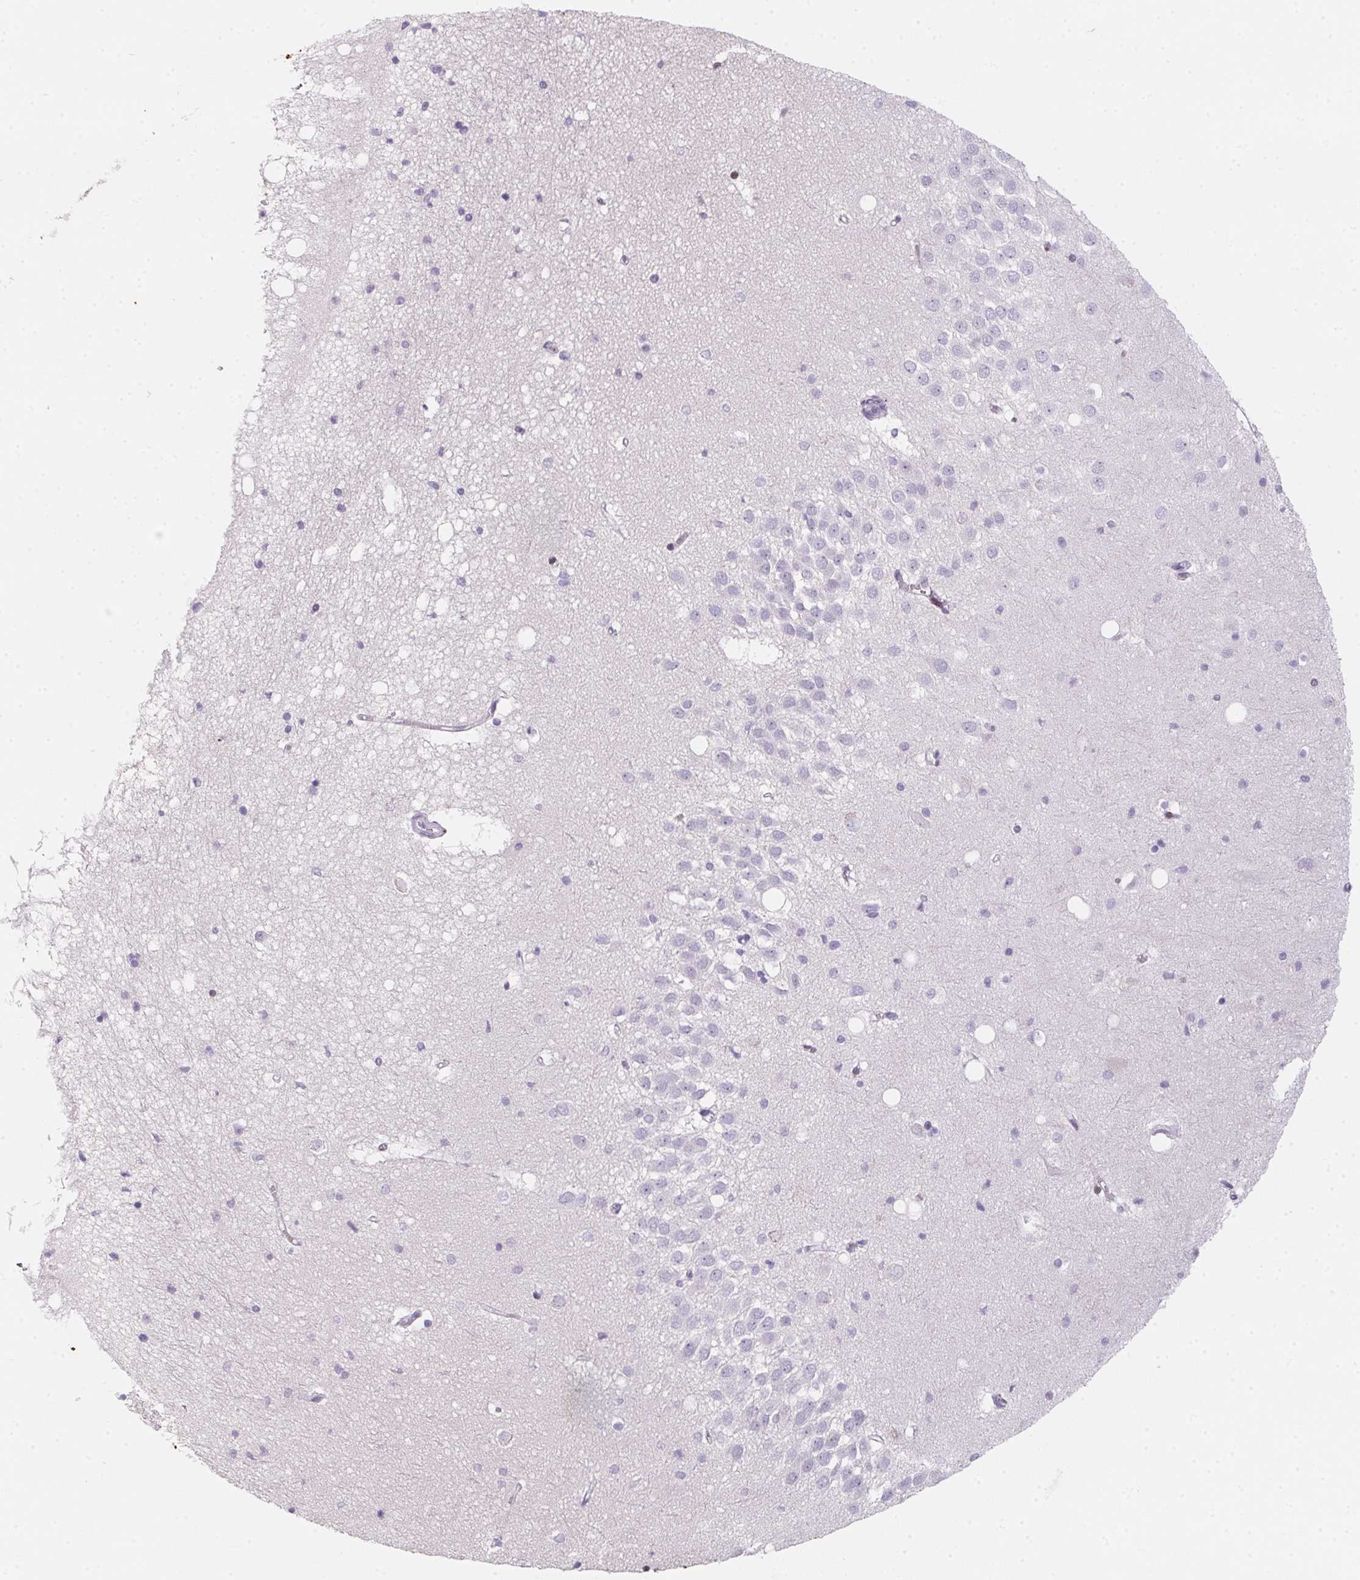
{"staining": {"intensity": "negative", "quantity": "none", "location": "none"}, "tissue": "hippocampus", "cell_type": "Glial cells", "image_type": "normal", "snomed": [{"axis": "morphology", "description": "Normal tissue, NOS"}, {"axis": "topography", "description": "Hippocampus"}], "caption": "Photomicrograph shows no protein staining in glial cells of benign hippocampus.", "gene": "MYL4", "patient": {"sex": "male", "age": 58}}